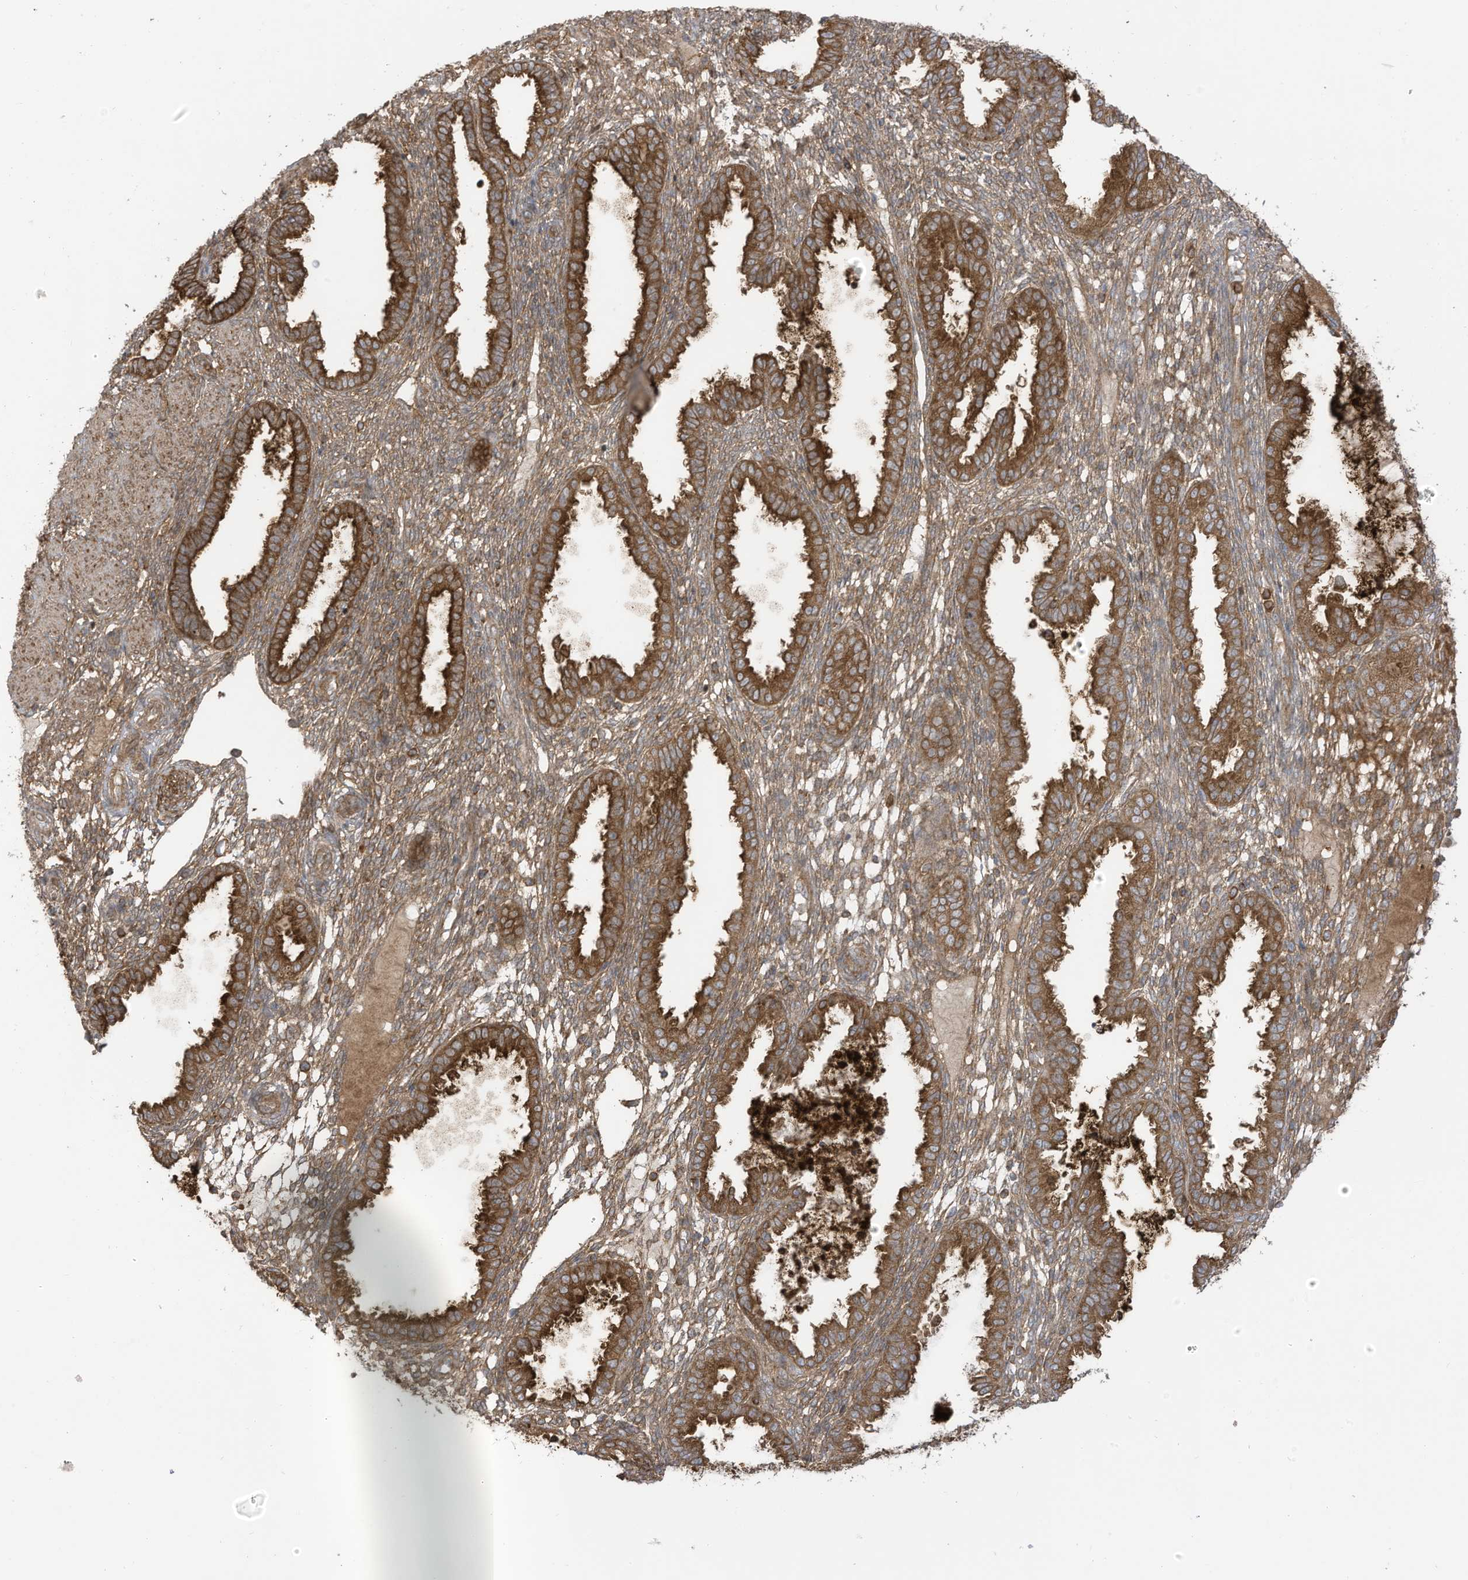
{"staining": {"intensity": "moderate", "quantity": ">75%", "location": "cytoplasmic/membranous"}, "tissue": "endometrium", "cell_type": "Cells in endometrial stroma", "image_type": "normal", "snomed": [{"axis": "morphology", "description": "Normal tissue, NOS"}, {"axis": "topography", "description": "Endometrium"}], "caption": "Protein staining of benign endometrium demonstrates moderate cytoplasmic/membranous positivity in approximately >75% of cells in endometrial stroma.", "gene": "REPS1", "patient": {"sex": "female", "age": 33}}